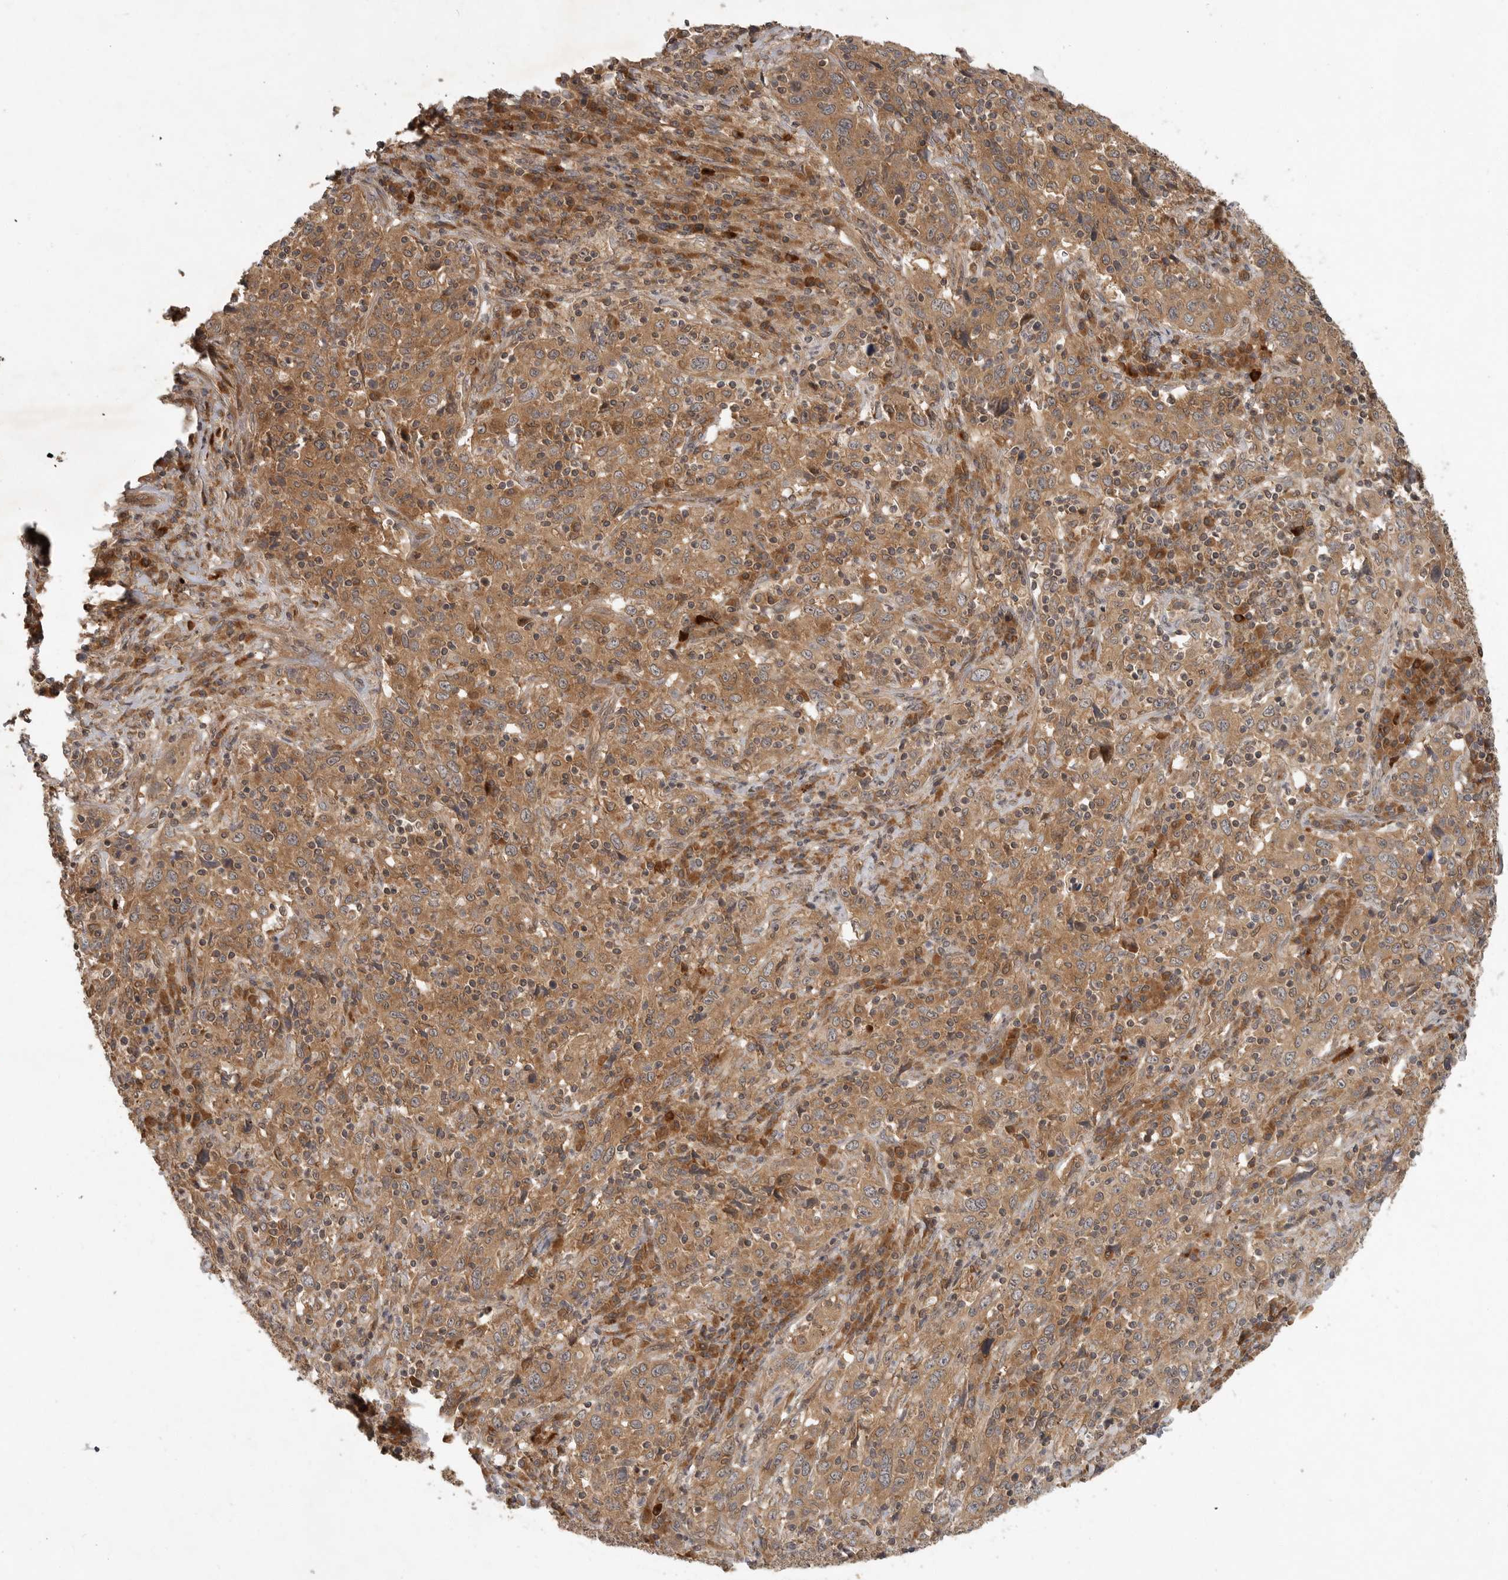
{"staining": {"intensity": "moderate", "quantity": ">75%", "location": "cytoplasmic/membranous"}, "tissue": "cervical cancer", "cell_type": "Tumor cells", "image_type": "cancer", "snomed": [{"axis": "morphology", "description": "Squamous cell carcinoma, NOS"}, {"axis": "topography", "description": "Cervix"}], "caption": "Immunohistochemistry staining of squamous cell carcinoma (cervical), which demonstrates medium levels of moderate cytoplasmic/membranous expression in about >75% of tumor cells indicating moderate cytoplasmic/membranous protein expression. The staining was performed using DAB (3,3'-diaminobenzidine) (brown) for protein detection and nuclei were counterstained in hematoxylin (blue).", "gene": "OSBPL9", "patient": {"sex": "female", "age": 46}}